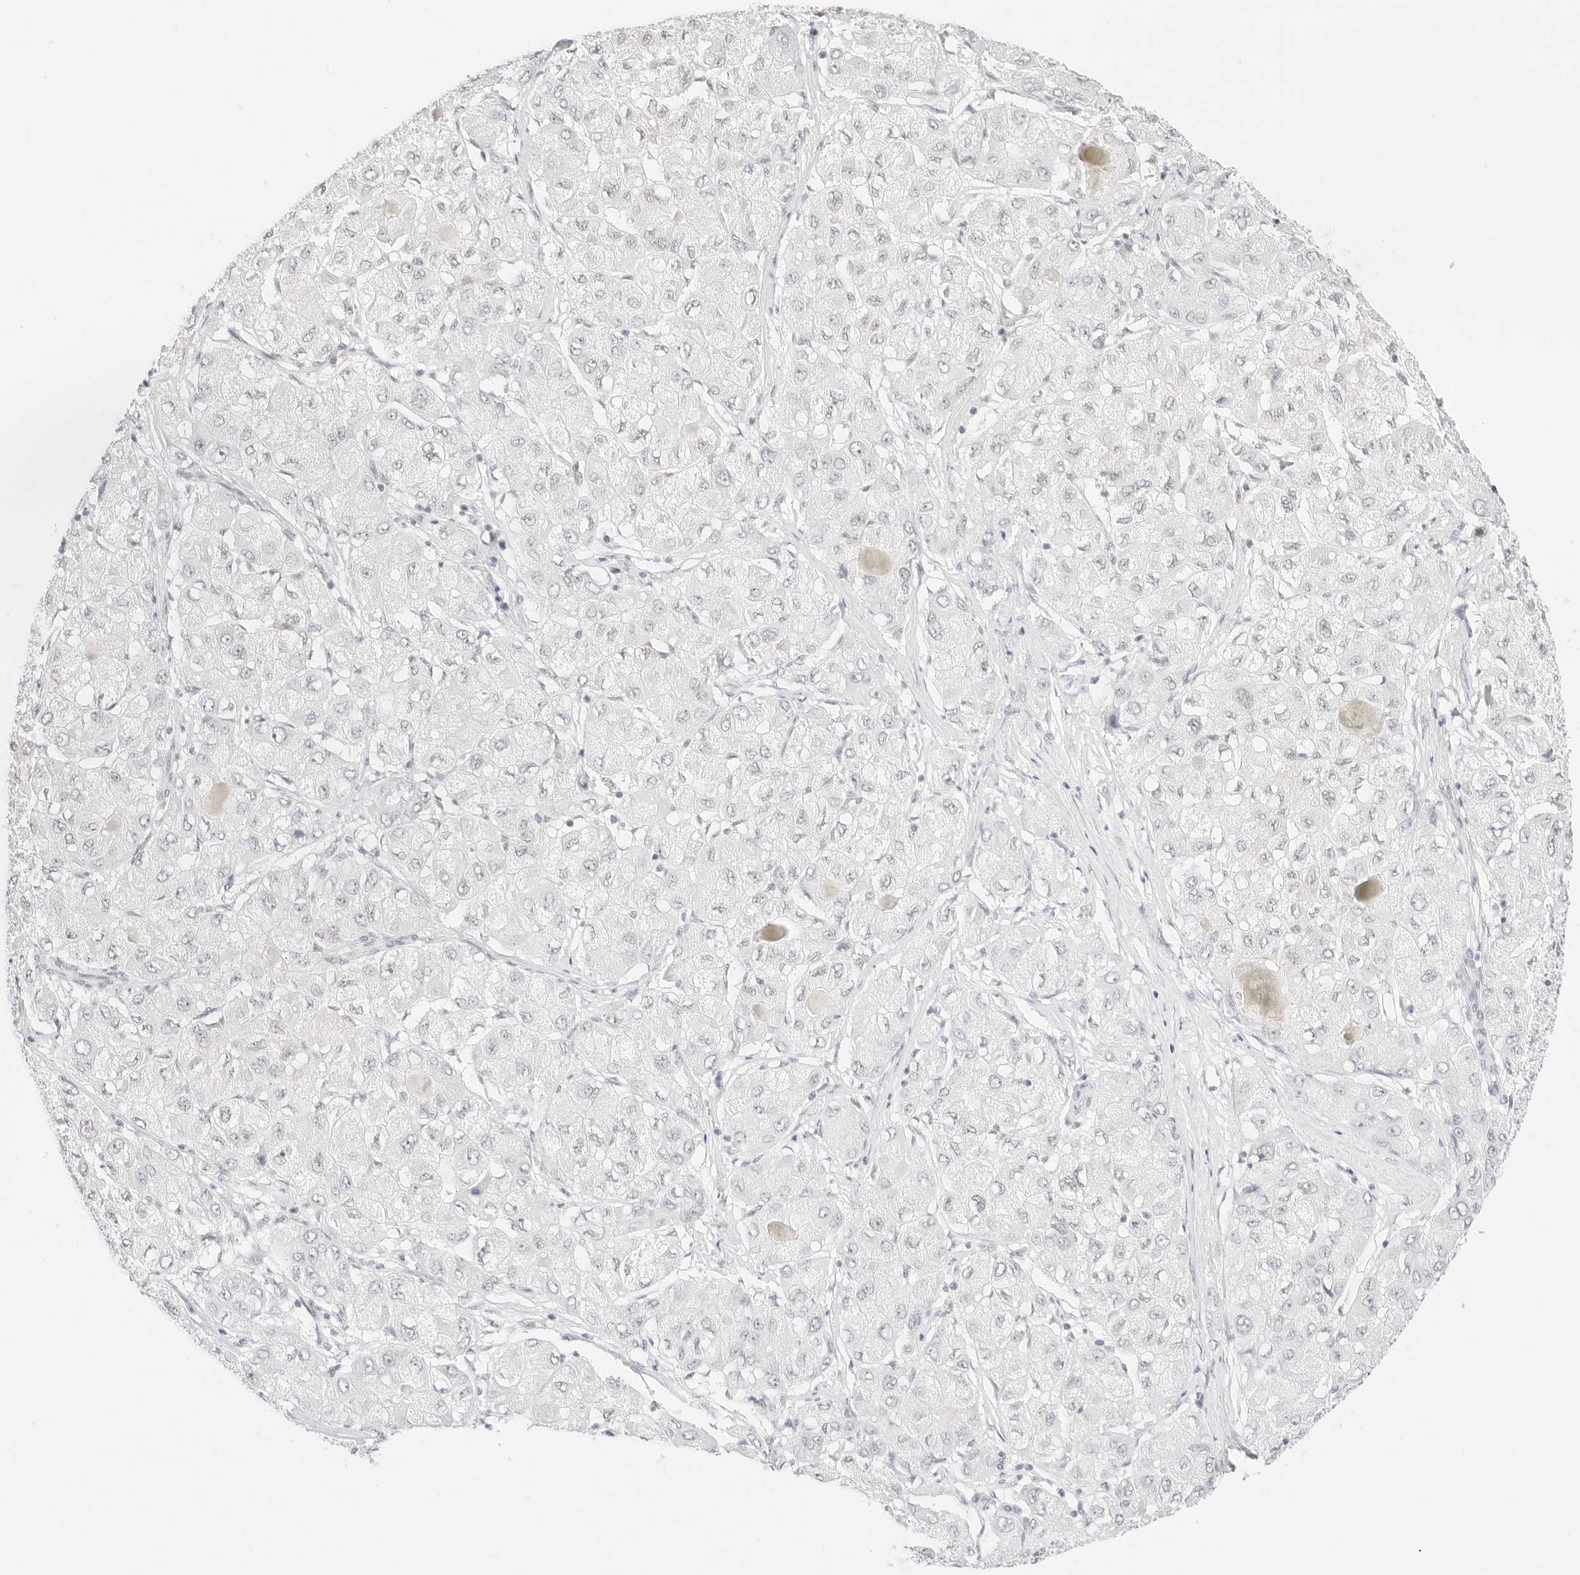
{"staining": {"intensity": "negative", "quantity": "none", "location": "none"}, "tissue": "liver cancer", "cell_type": "Tumor cells", "image_type": "cancer", "snomed": [{"axis": "morphology", "description": "Carcinoma, Hepatocellular, NOS"}, {"axis": "topography", "description": "Liver"}], "caption": "Immunohistochemical staining of liver cancer exhibits no significant expression in tumor cells.", "gene": "ITGA6", "patient": {"sex": "male", "age": 80}}